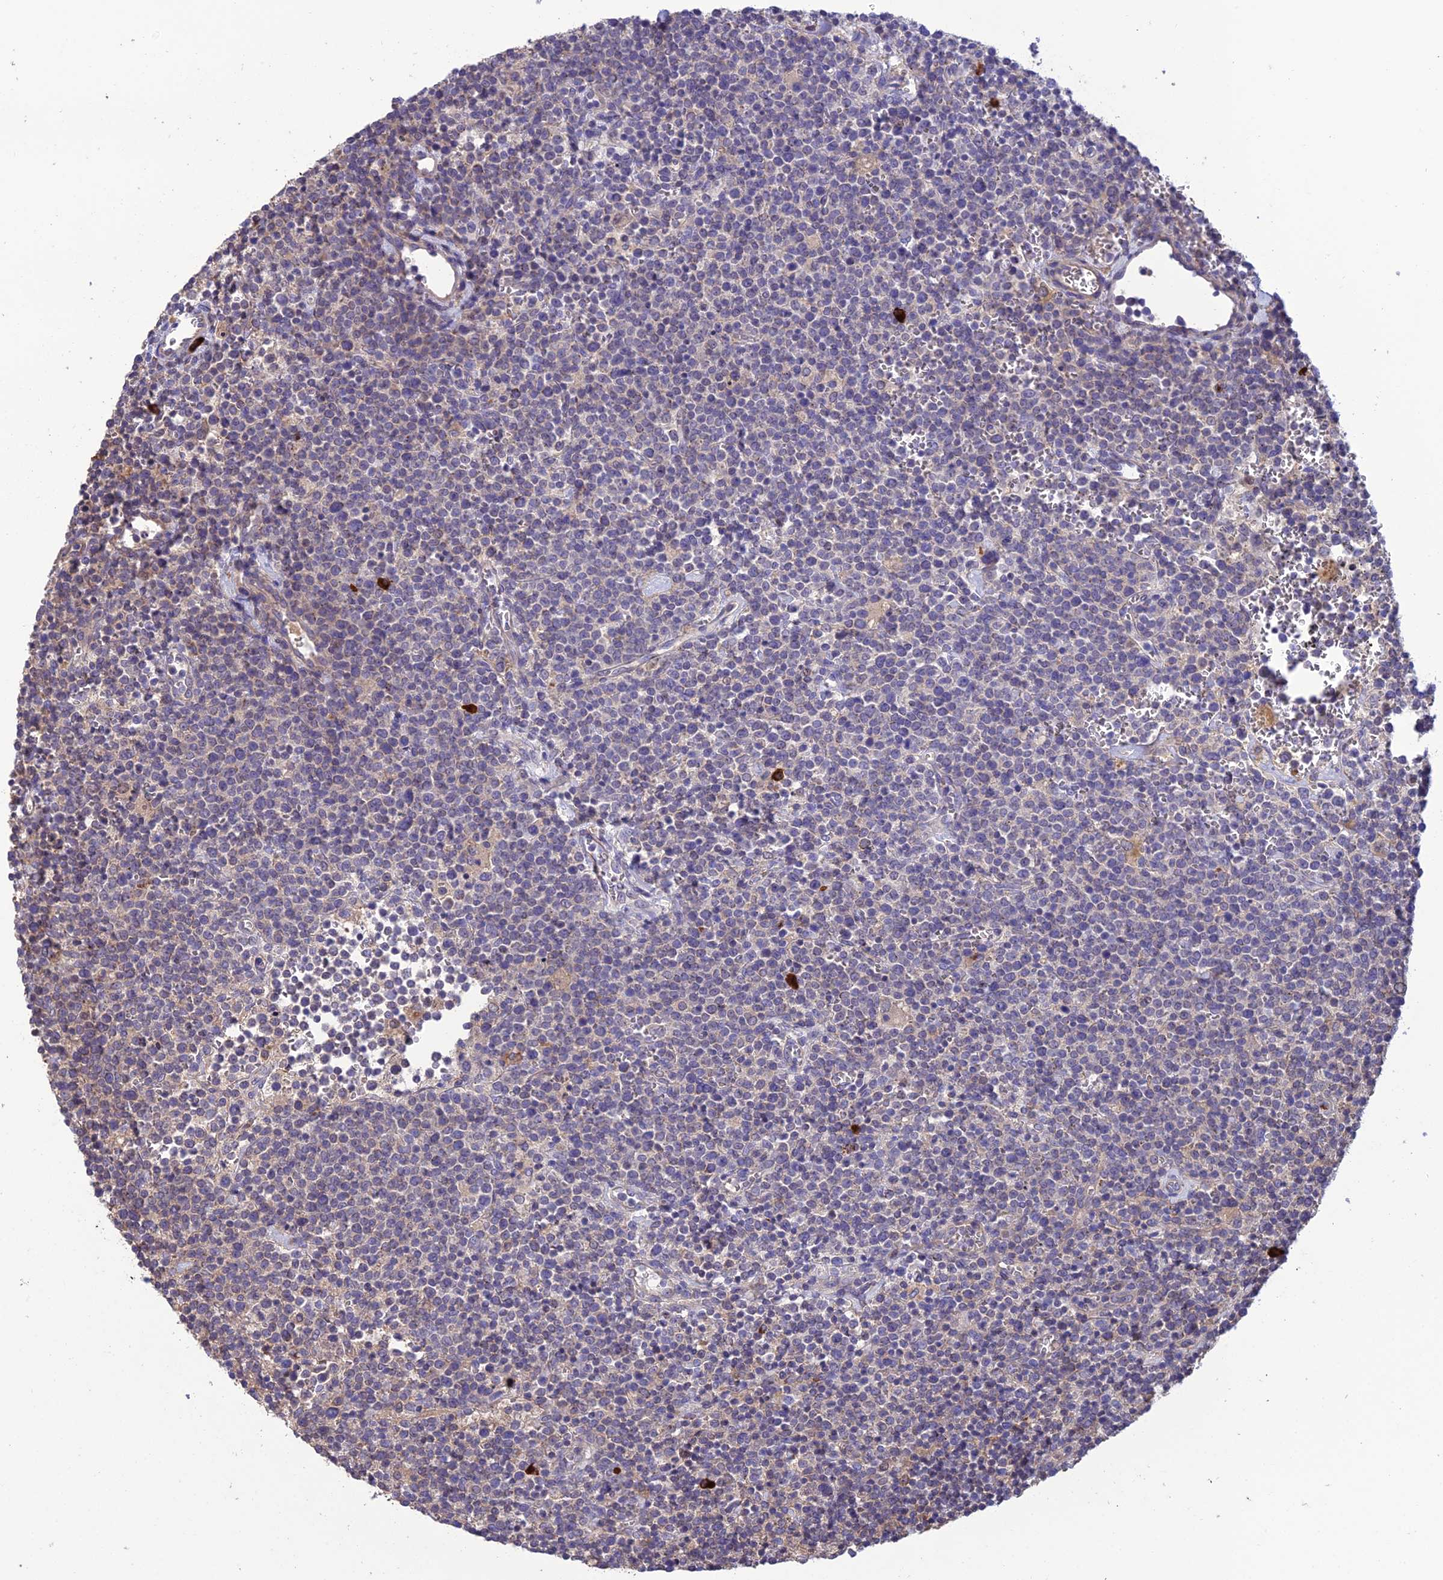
{"staining": {"intensity": "negative", "quantity": "none", "location": "none"}, "tissue": "lymphoma", "cell_type": "Tumor cells", "image_type": "cancer", "snomed": [{"axis": "morphology", "description": "Malignant lymphoma, non-Hodgkin's type, High grade"}, {"axis": "topography", "description": "Lymph node"}], "caption": "DAB (3,3'-diaminobenzidine) immunohistochemical staining of high-grade malignant lymphoma, non-Hodgkin's type demonstrates no significant expression in tumor cells.", "gene": "MIOS", "patient": {"sex": "male", "age": 61}}